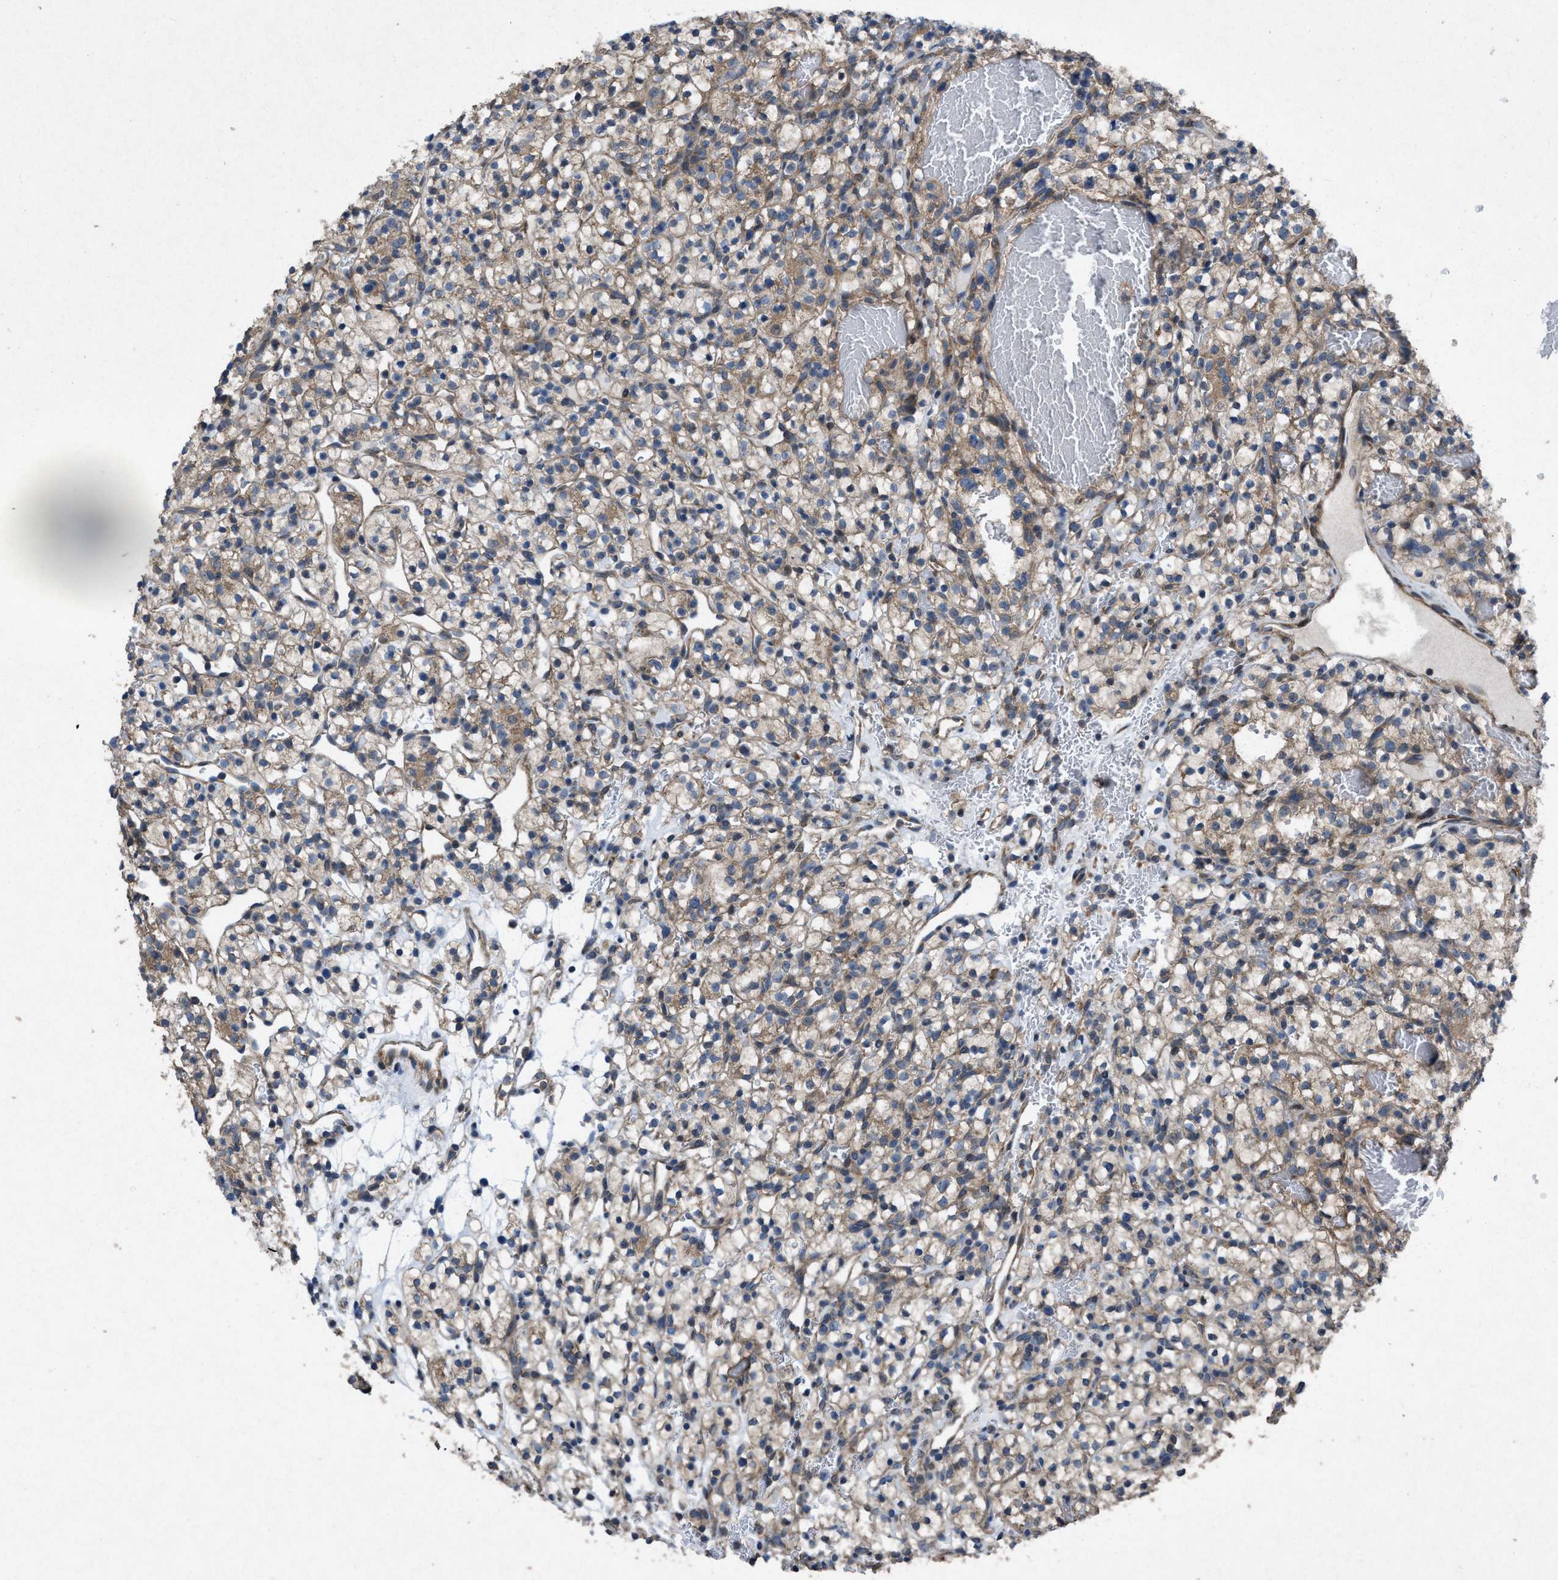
{"staining": {"intensity": "weak", "quantity": ">75%", "location": "cytoplasmic/membranous"}, "tissue": "renal cancer", "cell_type": "Tumor cells", "image_type": "cancer", "snomed": [{"axis": "morphology", "description": "Adenocarcinoma, NOS"}, {"axis": "topography", "description": "Kidney"}], "caption": "This photomicrograph displays immunohistochemistry staining of human renal adenocarcinoma, with low weak cytoplasmic/membranous positivity in about >75% of tumor cells.", "gene": "ARL6", "patient": {"sex": "female", "age": 57}}